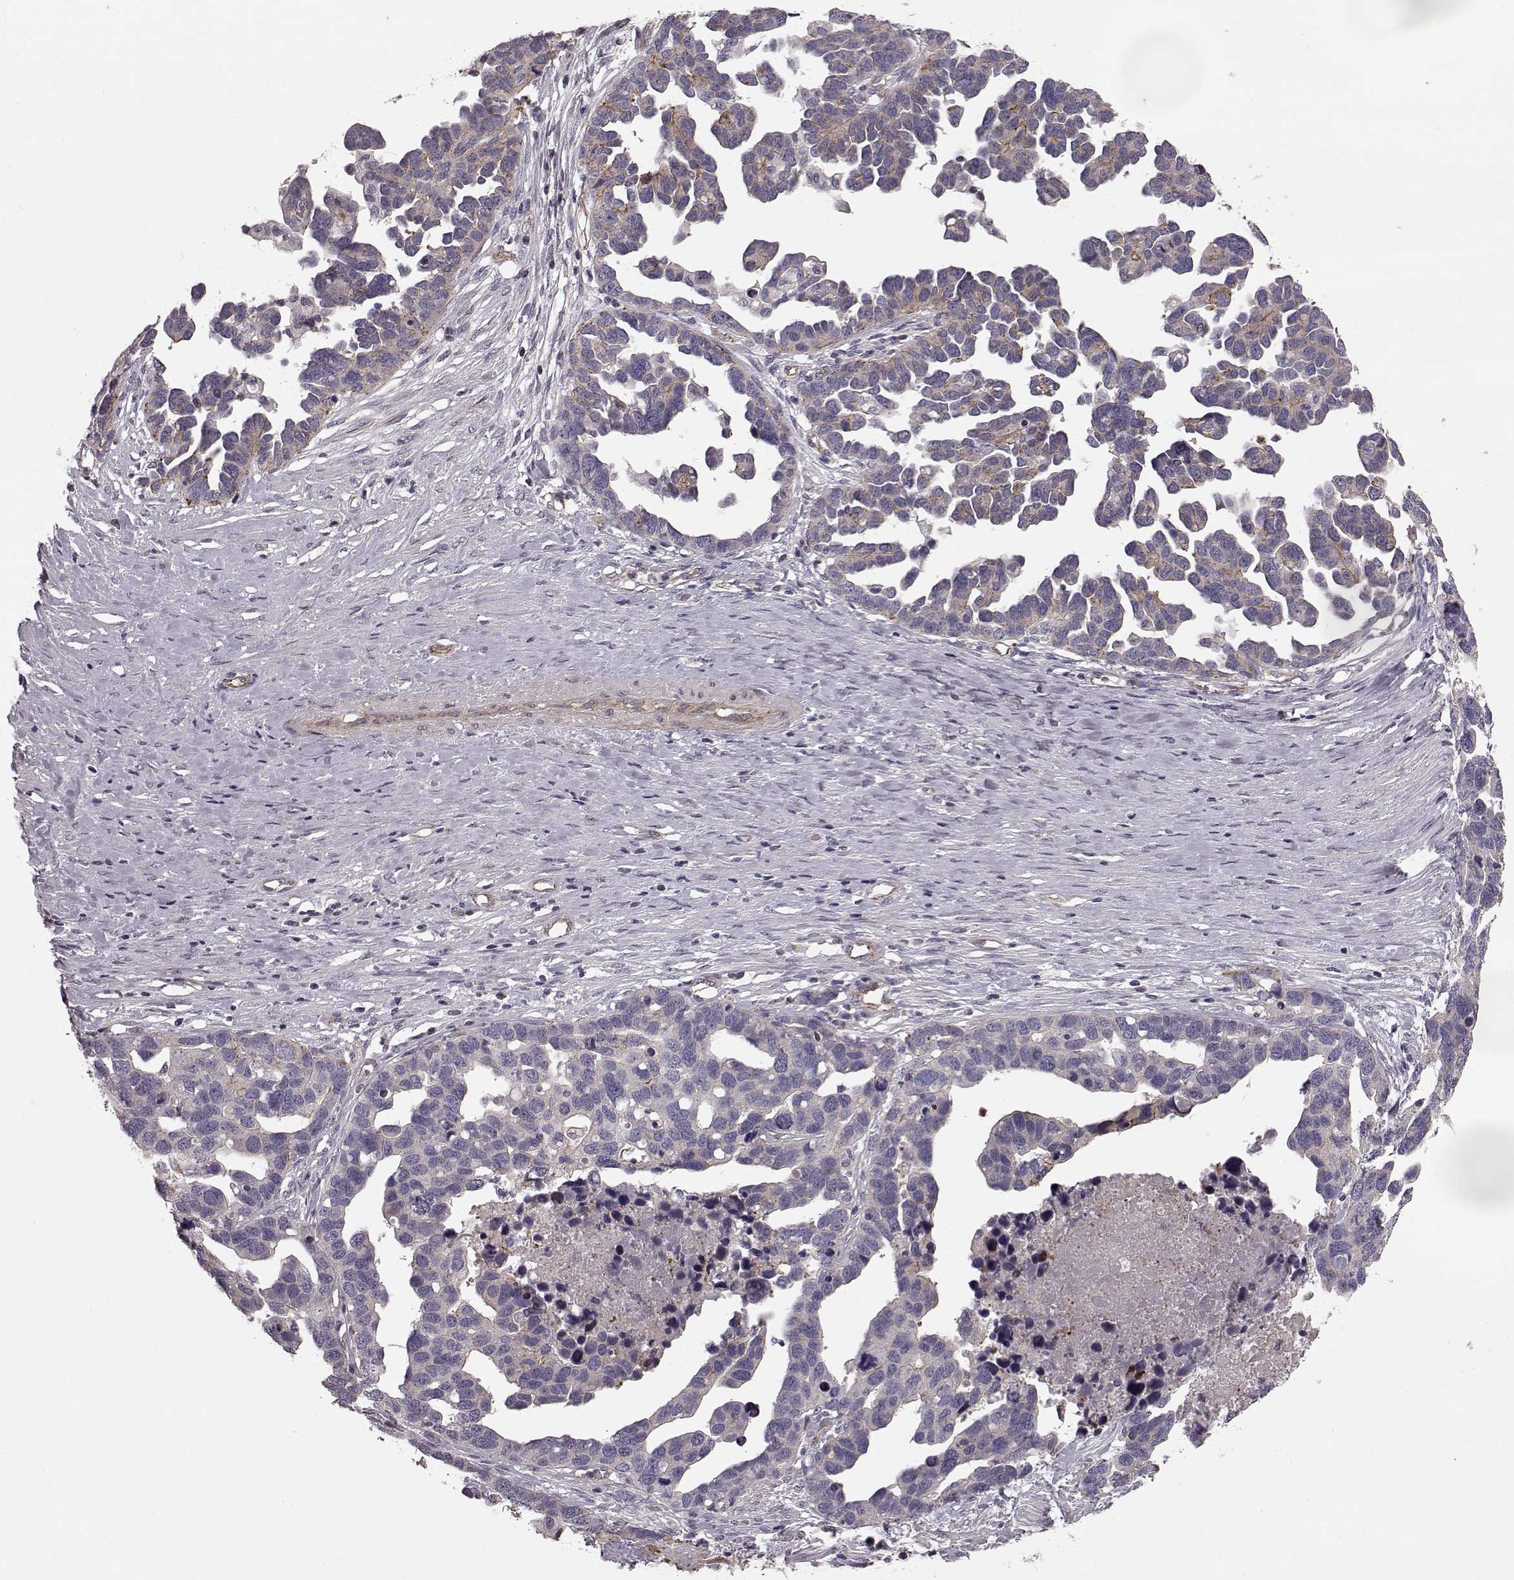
{"staining": {"intensity": "negative", "quantity": "none", "location": "none"}, "tissue": "ovarian cancer", "cell_type": "Tumor cells", "image_type": "cancer", "snomed": [{"axis": "morphology", "description": "Cystadenocarcinoma, serous, NOS"}, {"axis": "topography", "description": "Ovary"}], "caption": "Tumor cells show no significant protein expression in ovarian cancer.", "gene": "SLC22A18", "patient": {"sex": "female", "age": 54}}